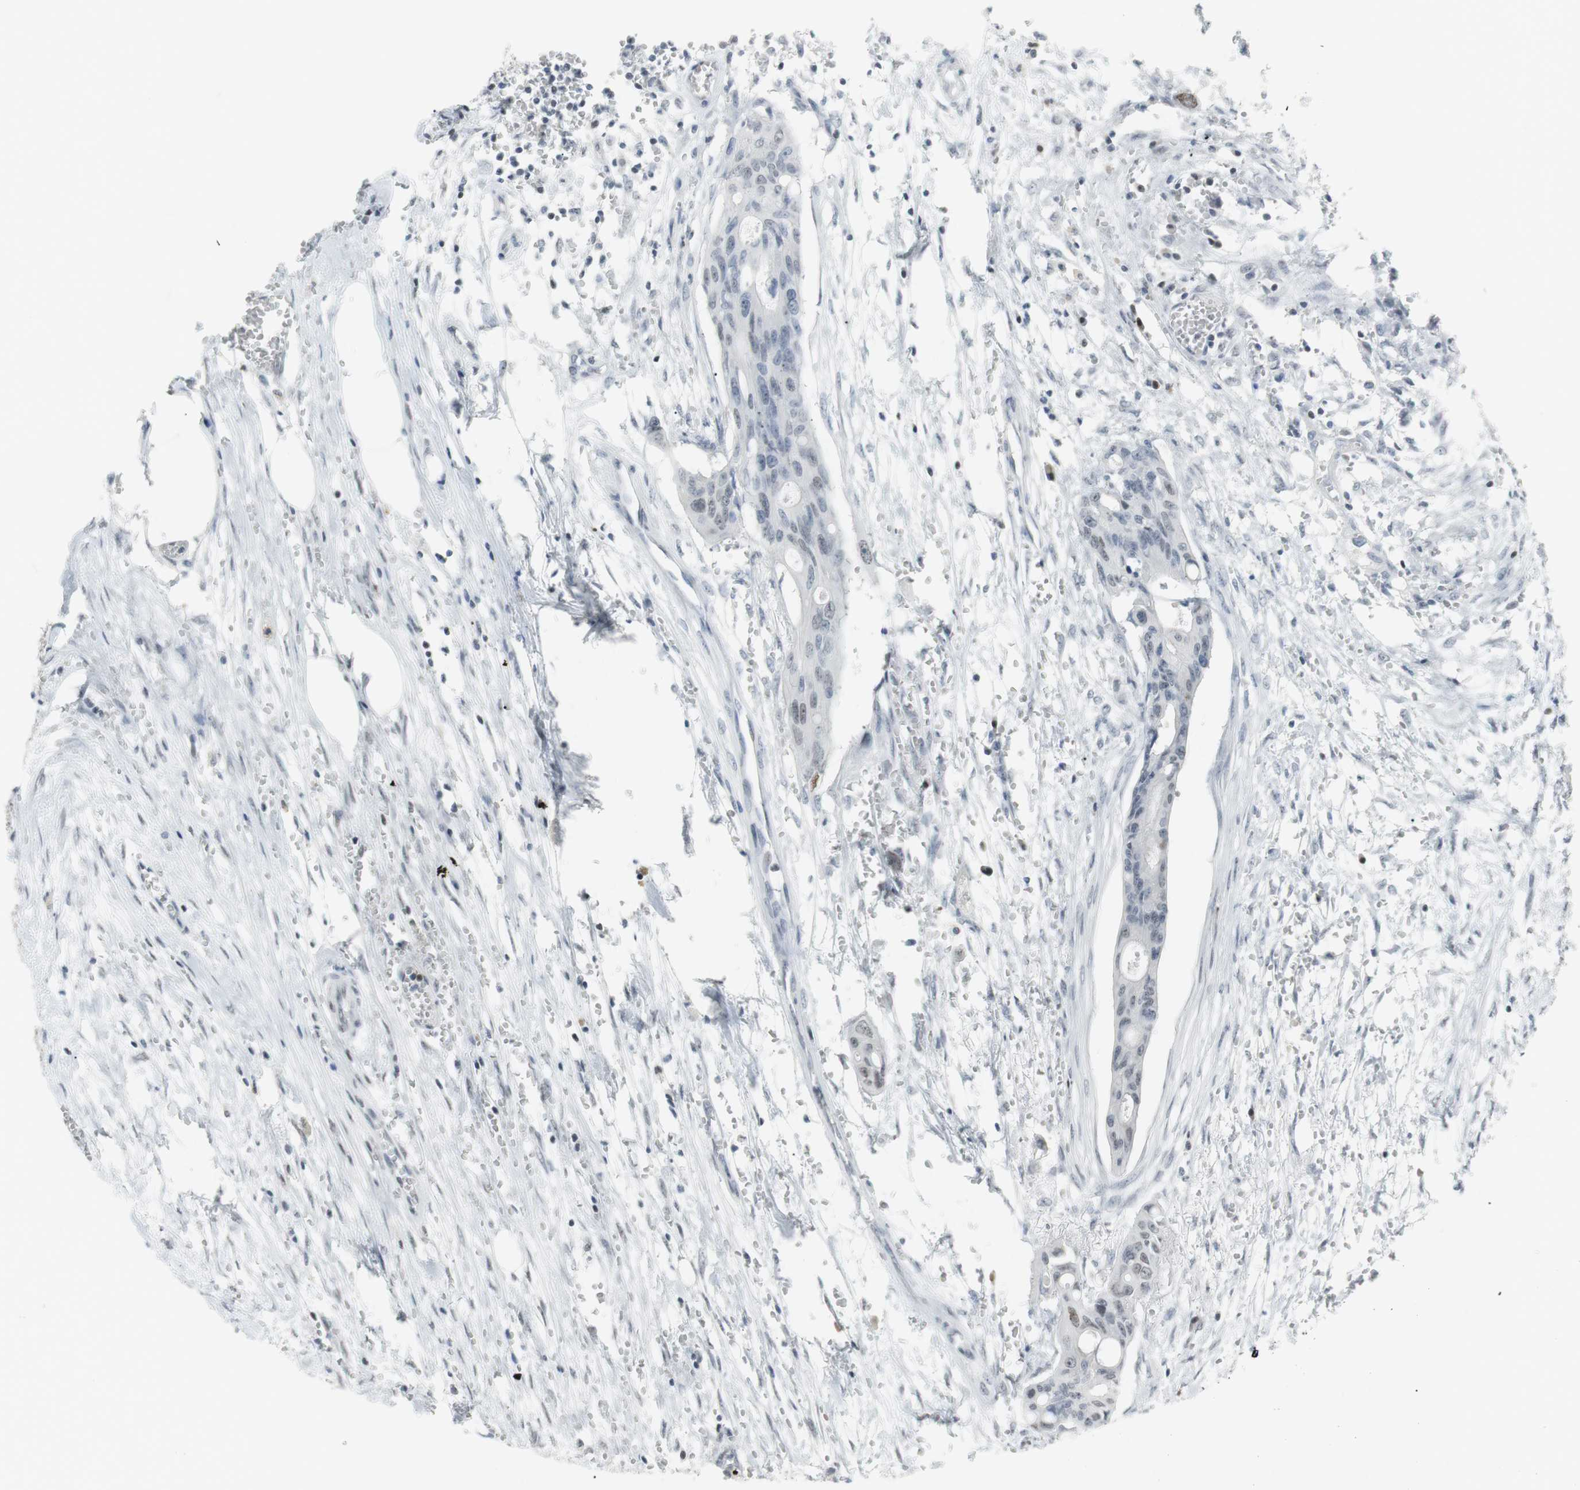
{"staining": {"intensity": "moderate", "quantity": "<25%", "location": "nuclear"}, "tissue": "colorectal cancer", "cell_type": "Tumor cells", "image_type": "cancer", "snomed": [{"axis": "morphology", "description": "Adenocarcinoma, NOS"}, {"axis": "topography", "description": "Colon"}], "caption": "The image displays a brown stain indicating the presence of a protein in the nuclear of tumor cells in colorectal cancer.", "gene": "BMI1", "patient": {"sex": "female", "age": 57}}